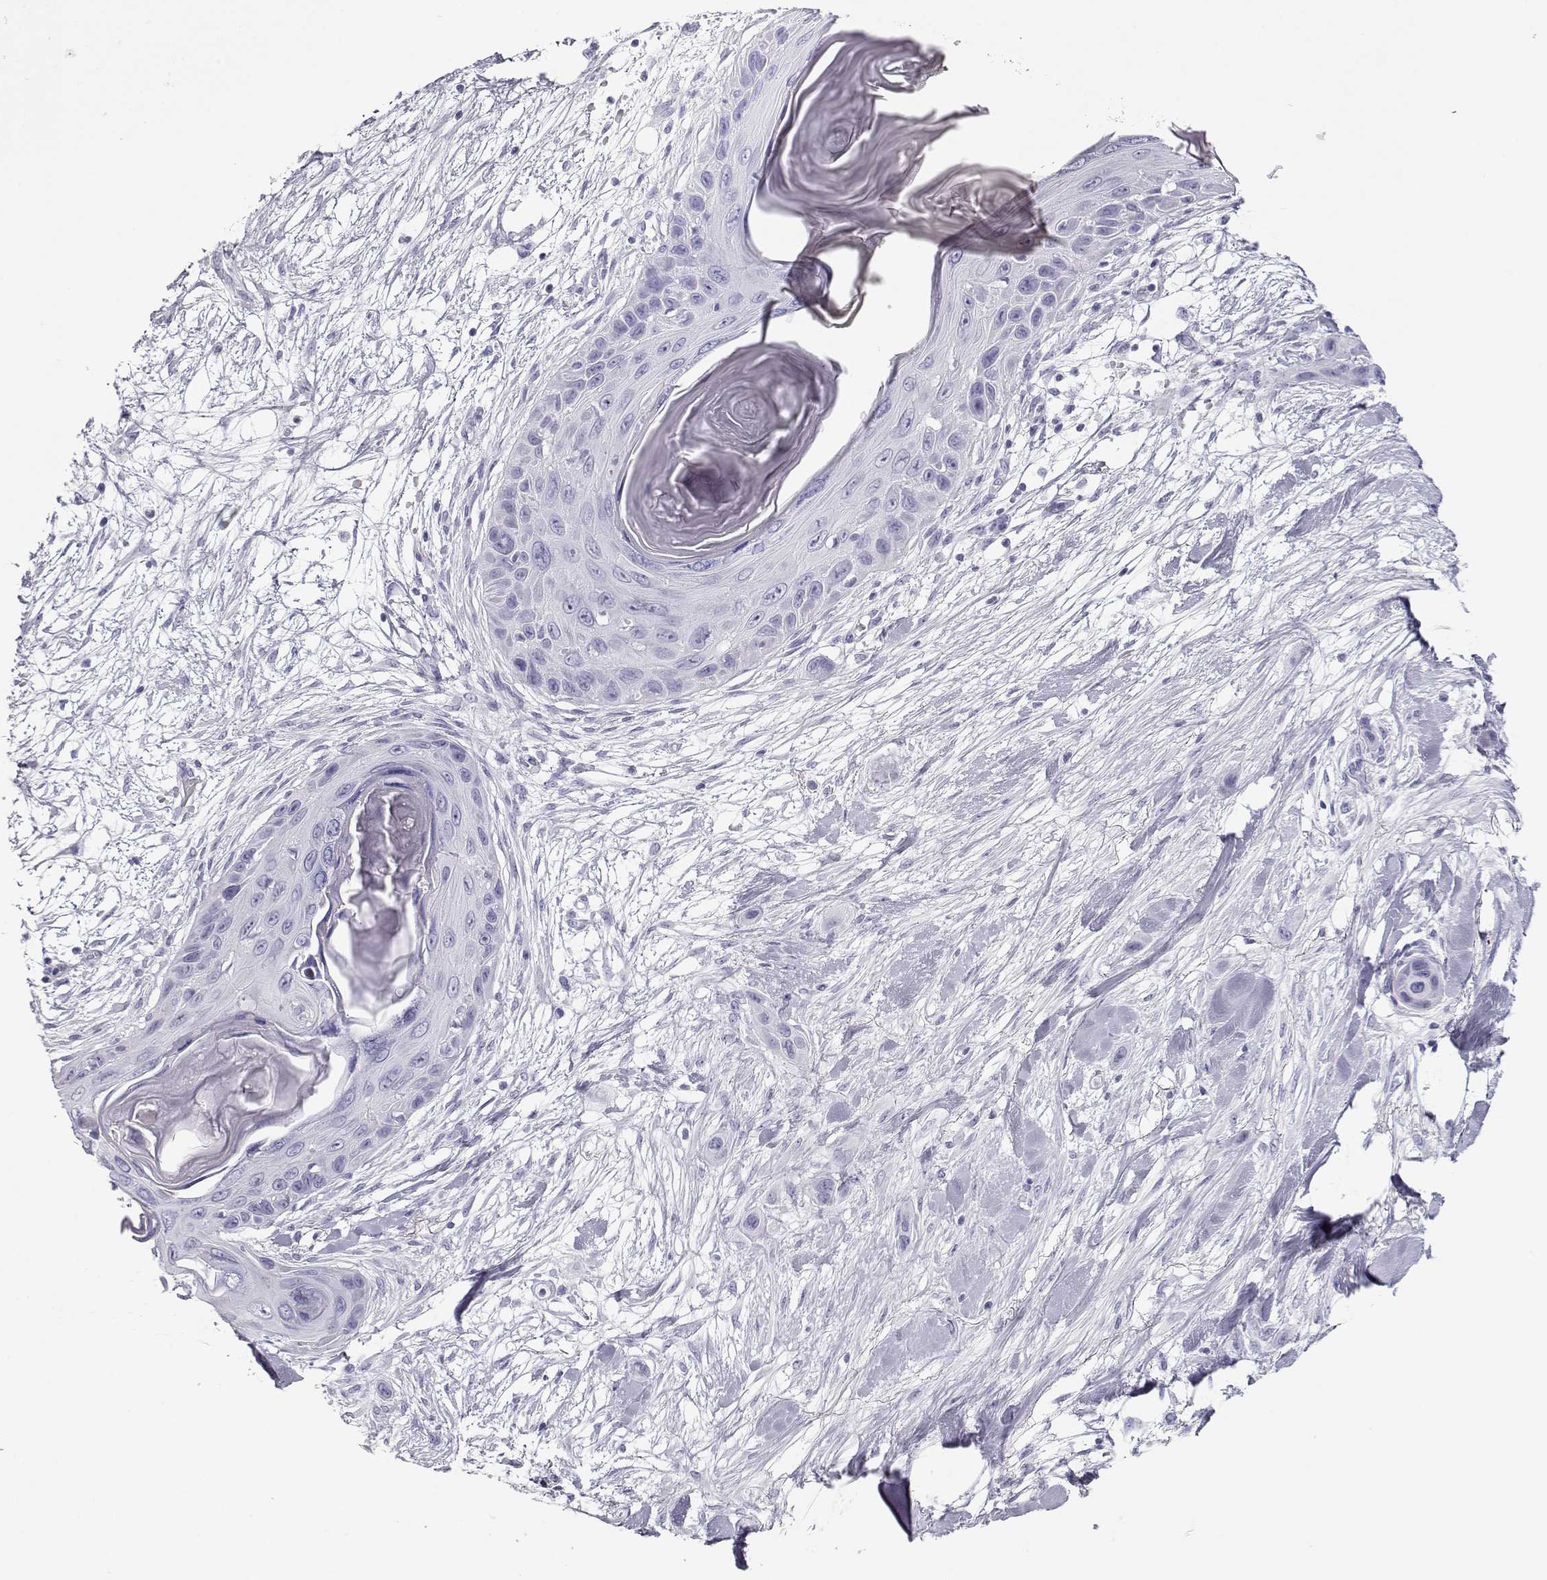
{"staining": {"intensity": "negative", "quantity": "none", "location": "none"}, "tissue": "skin cancer", "cell_type": "Tumor cells", "image_type": "cancer", "snomed": [{"axis": "morphology", "description": "Squamous cell carcinoma, NOS"}, {"axis": "topography", "description": "Skin"}], "caption": "High power microscopy photomicrograph of an immunohistochemistry (IHC) micrograph of skin cancer, revealing no significant staining in tumor cells. (Stains: DAB IHC with hematoxylin counter stain, Microscopy: brightfield microscopy at high magnification).", "gene": "TKTL1", "patient": {"sex": "male", "age": 79}}